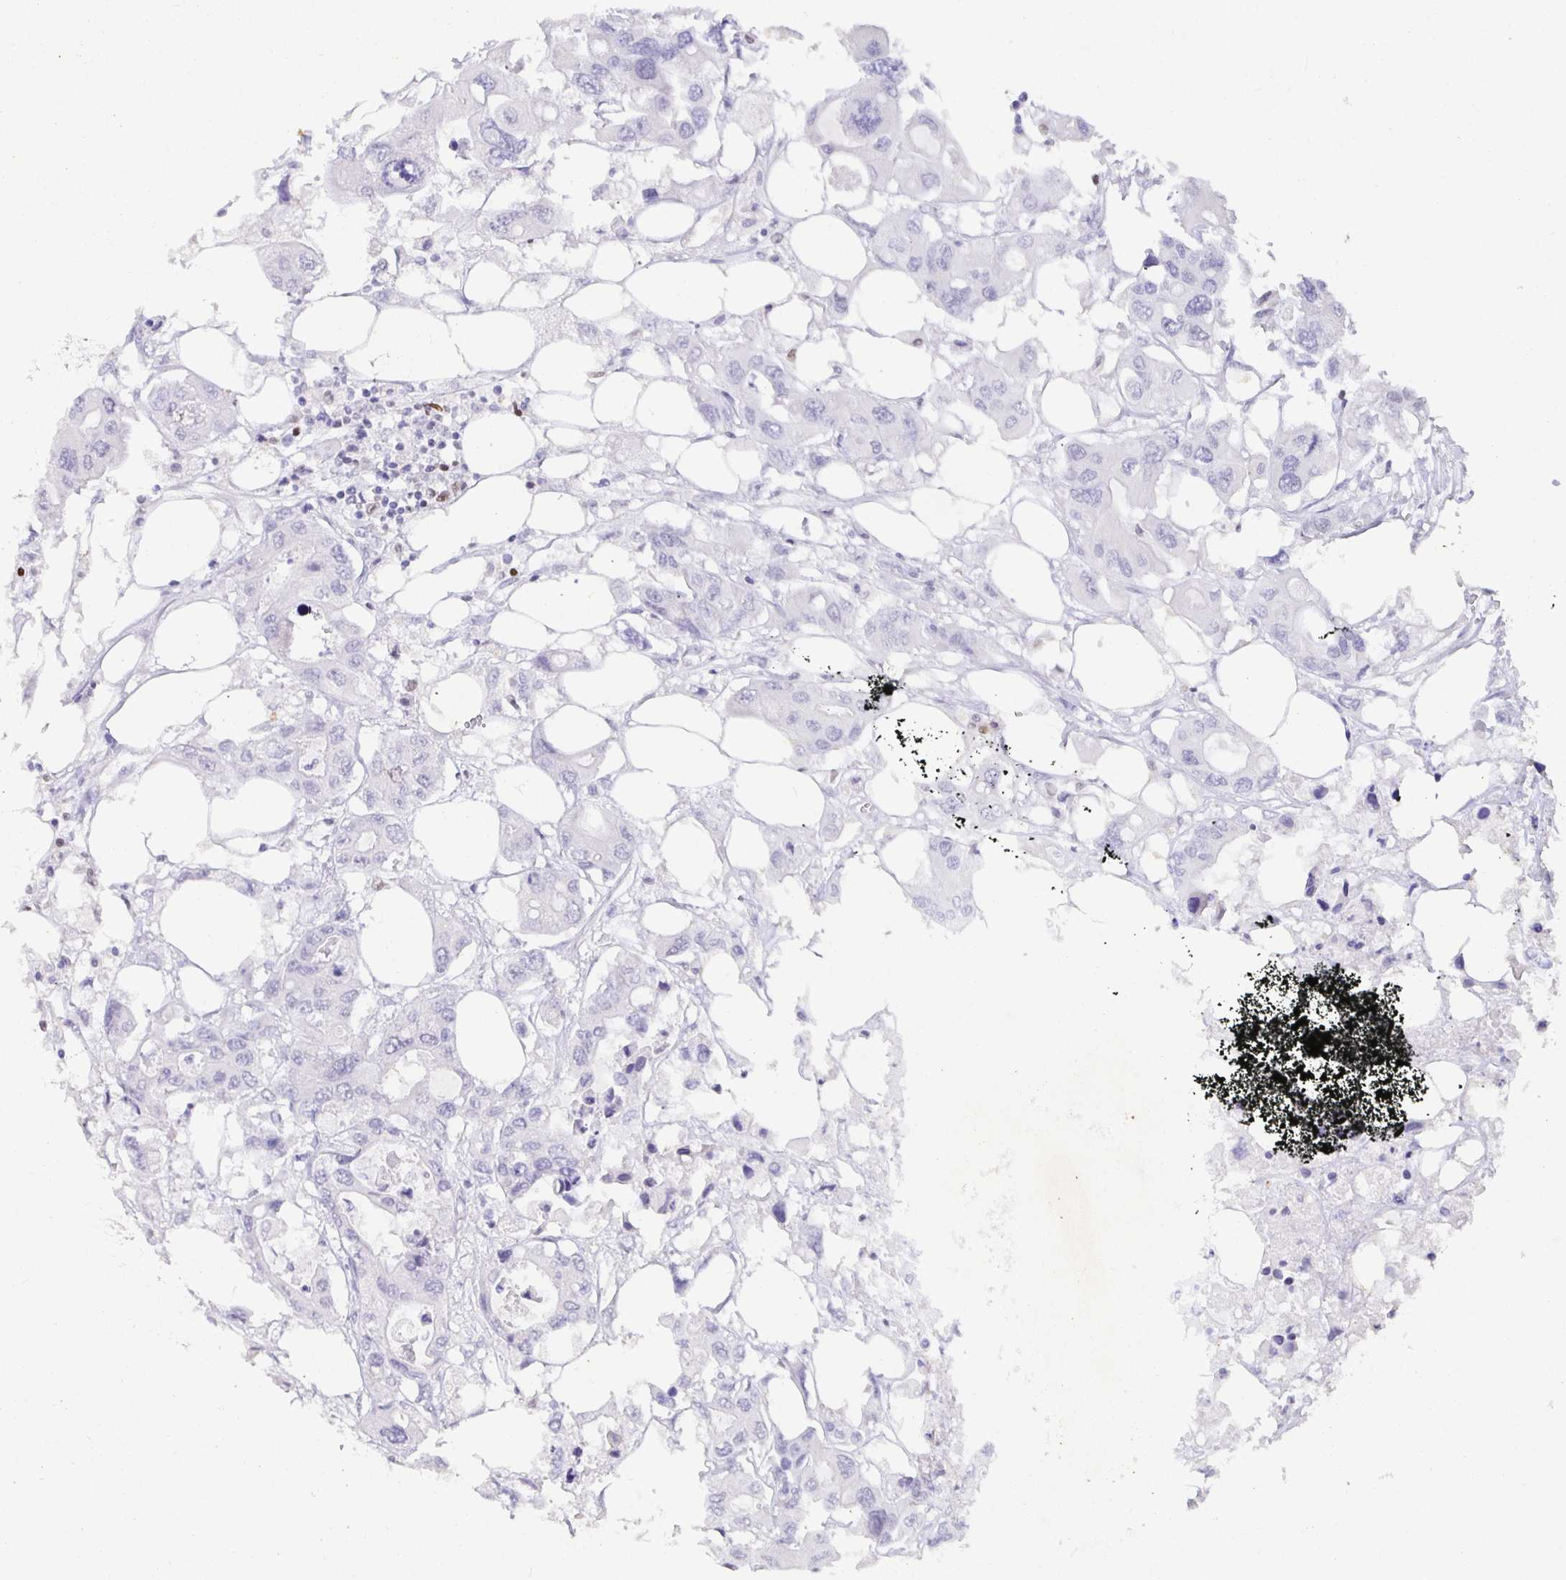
{"staining": {"intensity": "negative", "quantity": "none", "location": "none"}, "tissue": "colorectal cancer", "cell_type": "Tumor cells", "image_type": "cancer", "snomed": [{"axis": "morphology", "description": "Adenocarcinoma, NOS"}, {"axis": "topography", "description": "Colon"}], "caption": "There is no significant positivity in tumor cells of colorectal cancer.", "gene": "SATB1", "patient": {"sex": "male", "age": 77}}